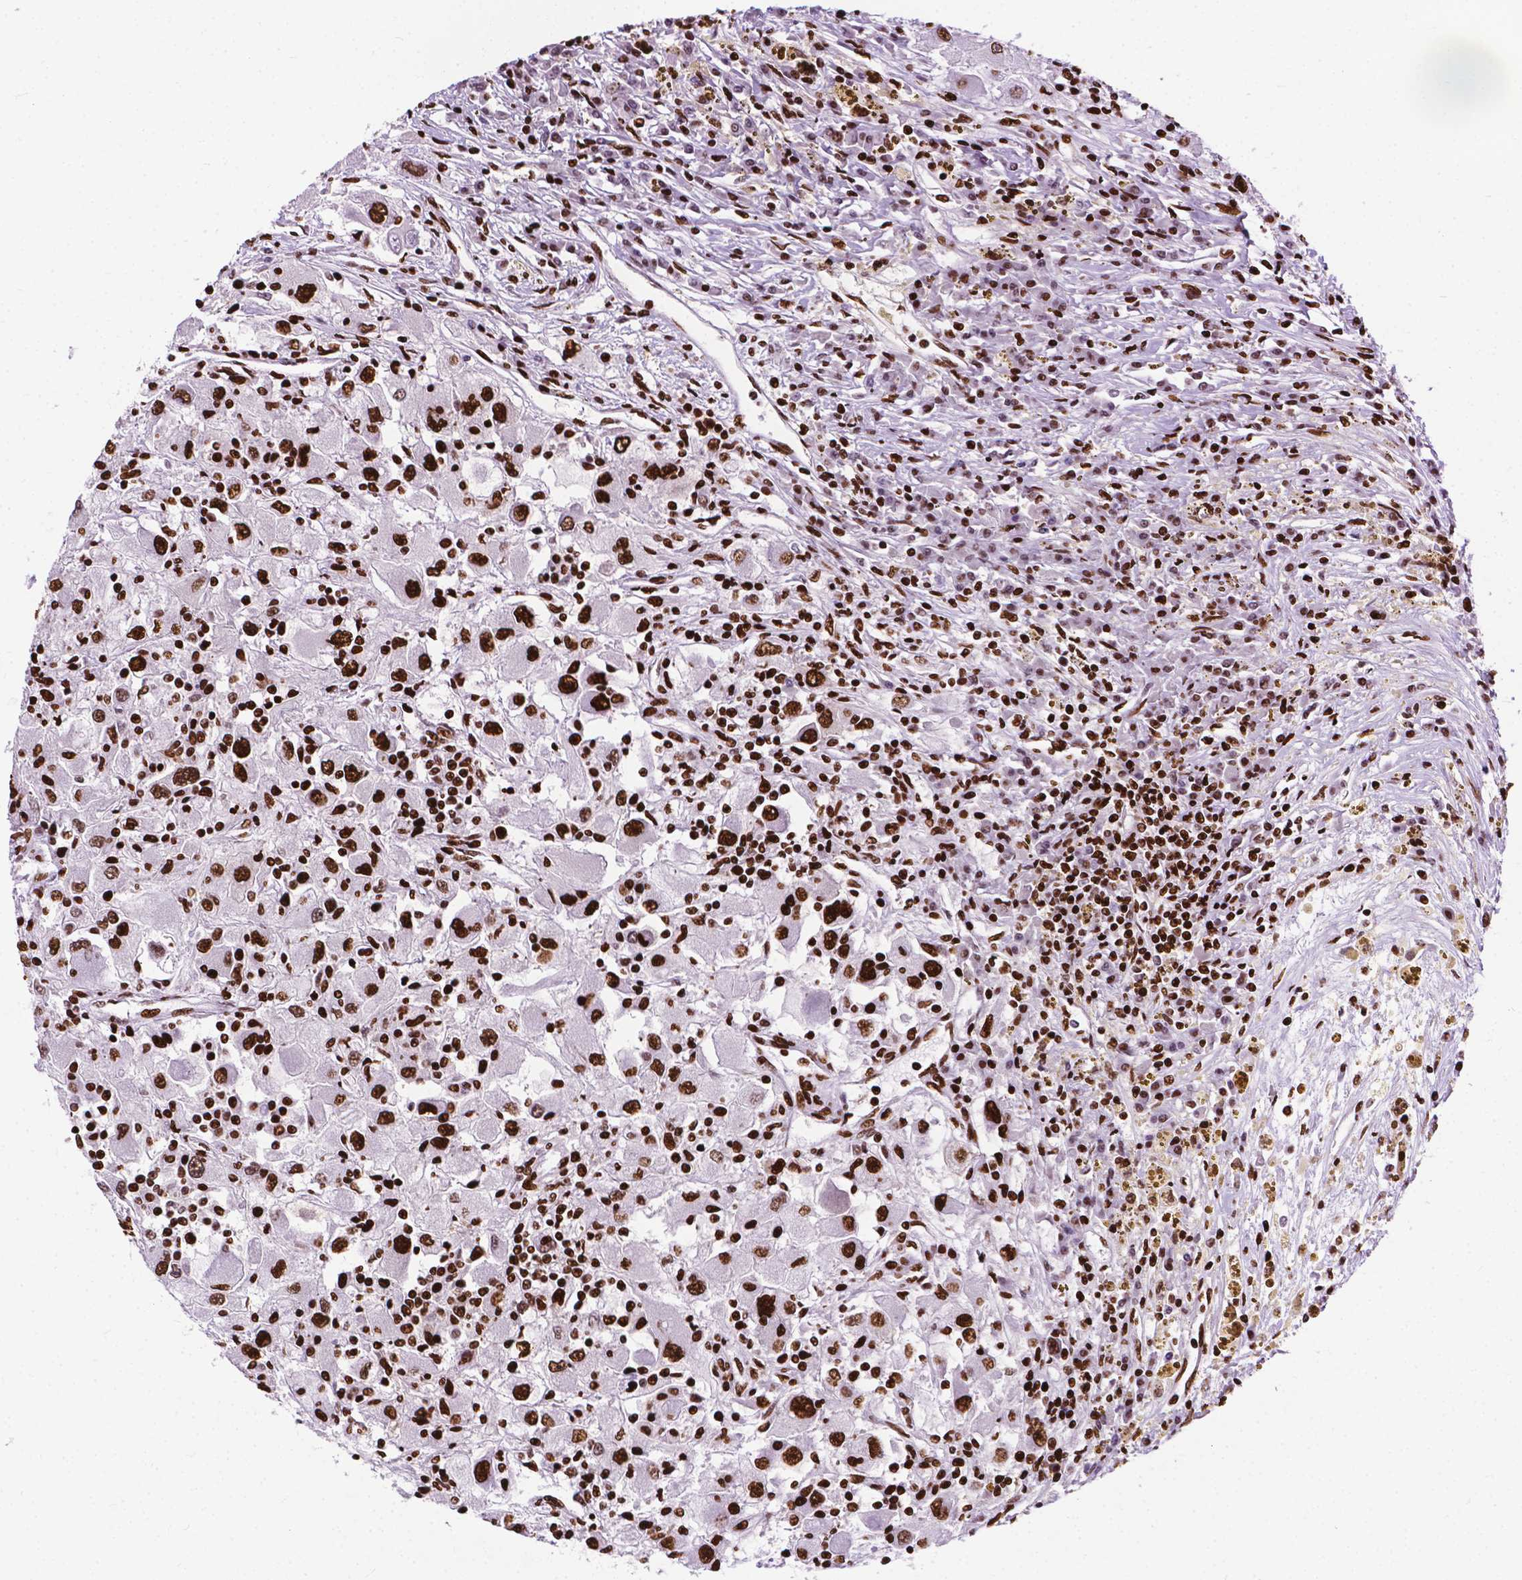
{"staining": {"intensity": "strong", "quantity": ">75%", "location": "nuclear"}, "tissue": "renal cancer", "cell_type": "Tumor cells", "image_type": "cancer", "snomed": [{"axis": "morphology", "description": "Adenocarcinoma, NOS"}, {"axis": "topography", "description": "Kidney"}], "caption": "Strong nuclear protein positivity is seen in about >75% of tumor cells in renal cancer (adenocarcinoma).", "gene": "SMIM5", "patient": {"sex": "female", "age": 67}}